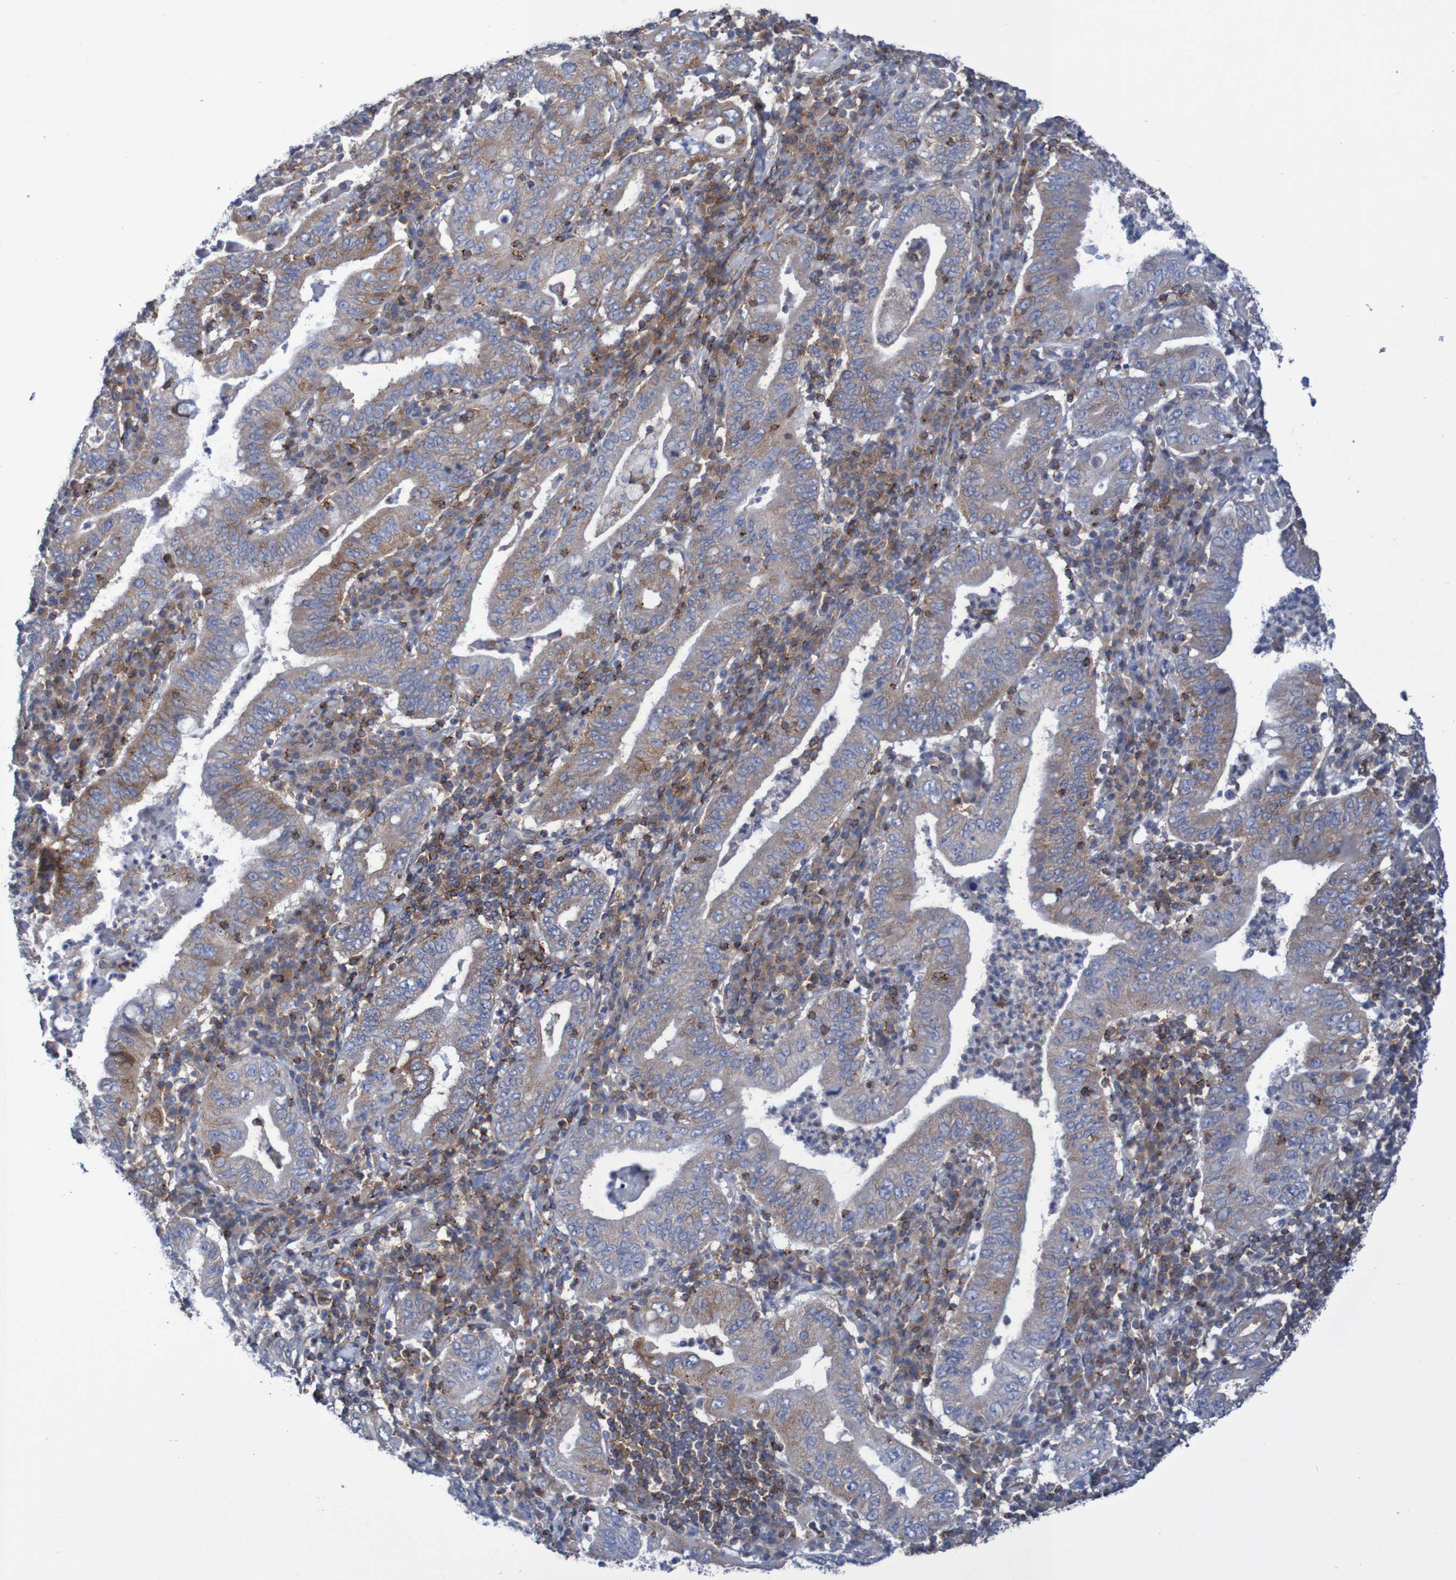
{"staining": {"intensity": "weak", "quantity": "25%-75%", "location": "cytoplasmic/membranous"}, "tissue": "stomach cancer", "cell_type": "Tumor cells", "image_type": "cancer", "snomed": [{"axis": "morphology", "description": "Normal tissue, NOS"}, {"axis": "morphology", "description": "Adenocarcinoma, NOS"}, {"axis": "topography", "description": "Esophagus"}, {"axis": "topography", "description": "Stomach, upper"}, {"axis": "topography", "description": "Peripheral nerve tissue"}], "caption": "Tumor cells reveal weak cytoplasmic/membranous expression in about 25%-75% of cells in adenocarcinoma (stomach).", "gene": "FXR2", "patient": {"sex": "male", "age": 62}}